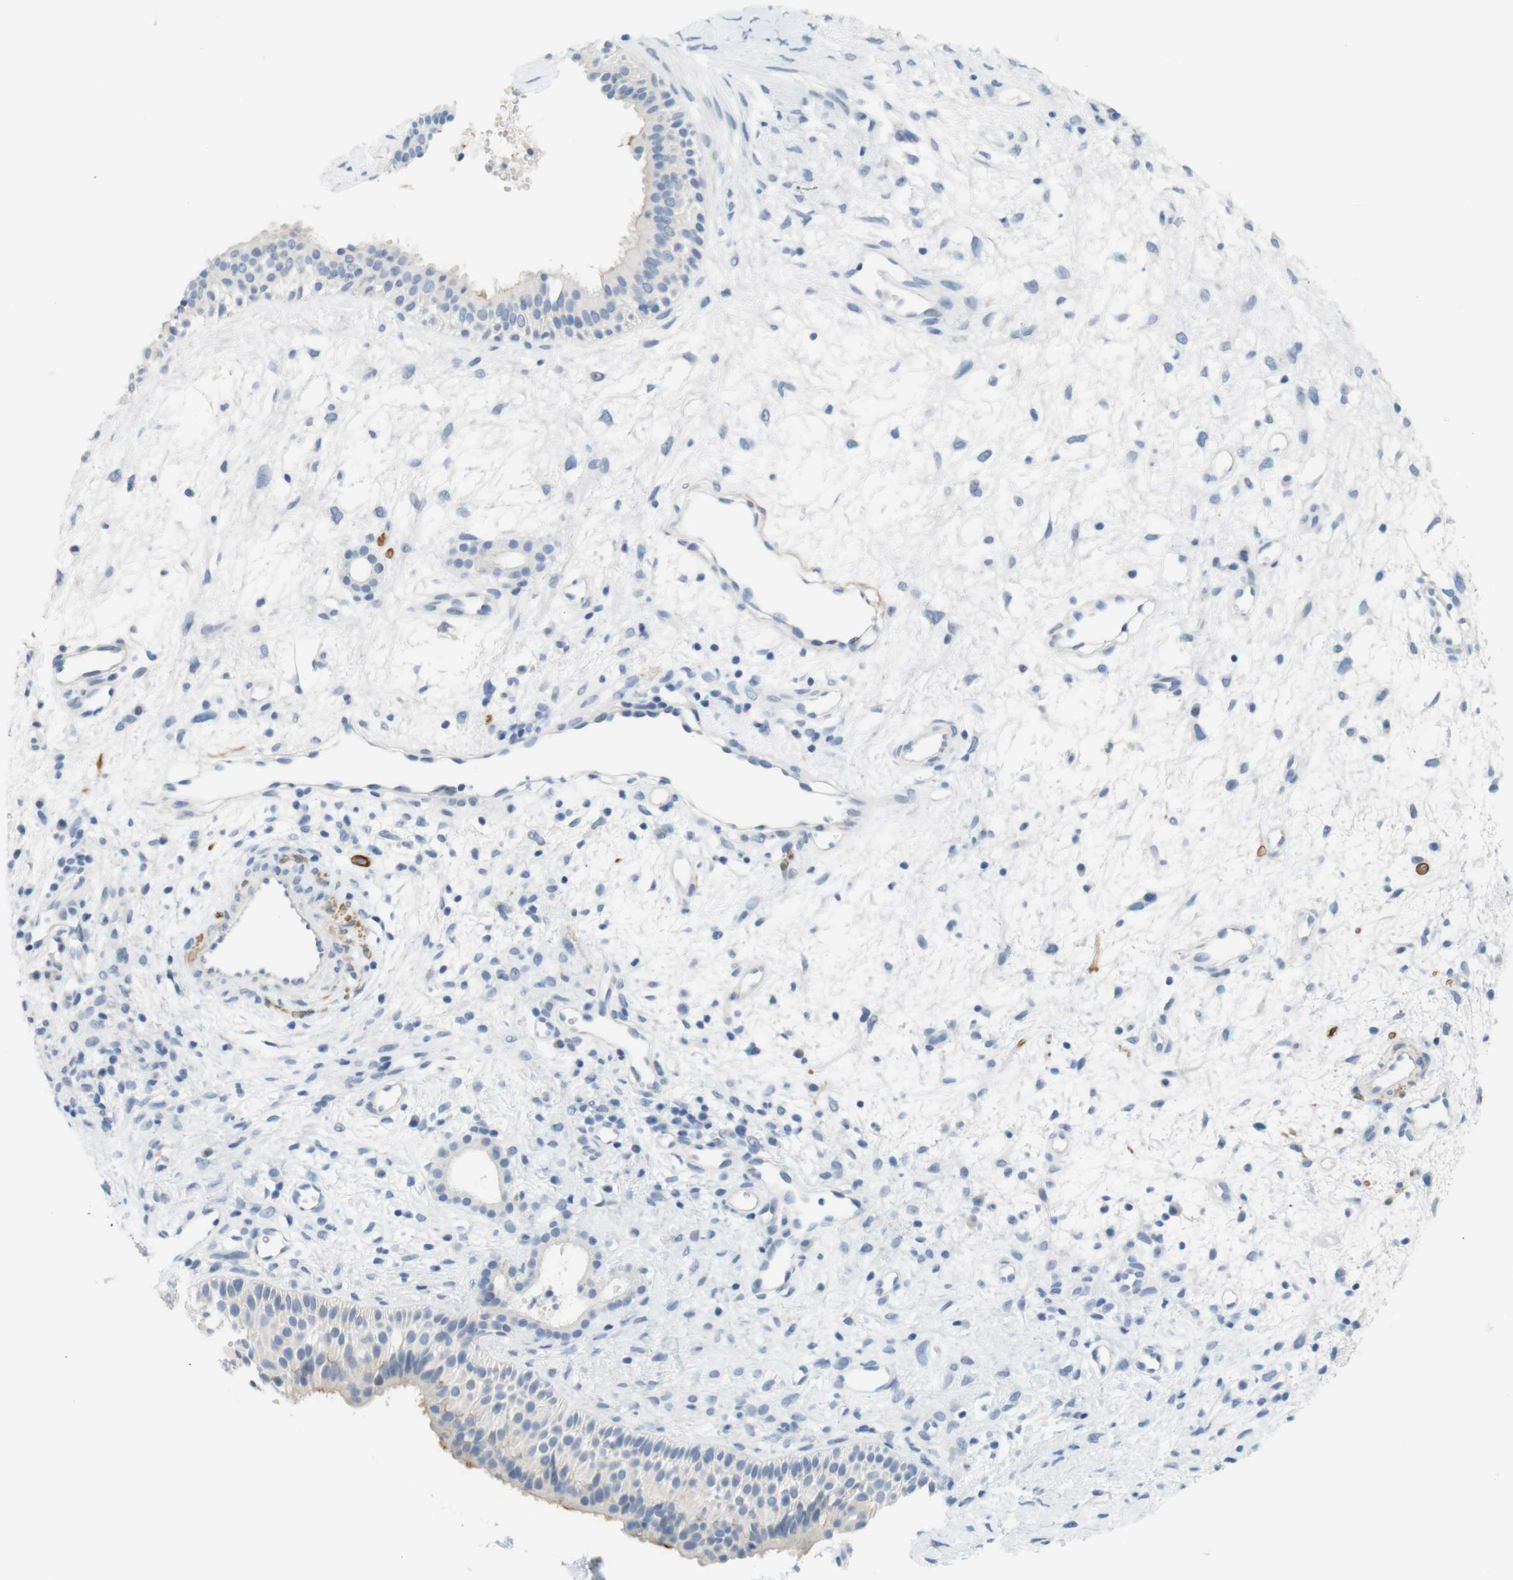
{"staining": {"intensity": "negative", "quantity": "none", "location": "none"}, "tissue": "nasopharynx", "cell_type": "Respiratory epithelial cells", "image_type": "normal", "snomed": [{"axis": "morphology", "description": "Normal tissue, NOS"}, {"axis": "topography", "description": "Nasopharynx"}], "caption": "The photomicrograph reveals no significant positivity in respiratory epithelial cells of nasopharynx.", "gene": "HRH2", "patient": {"sex": "male", "age": 22}}